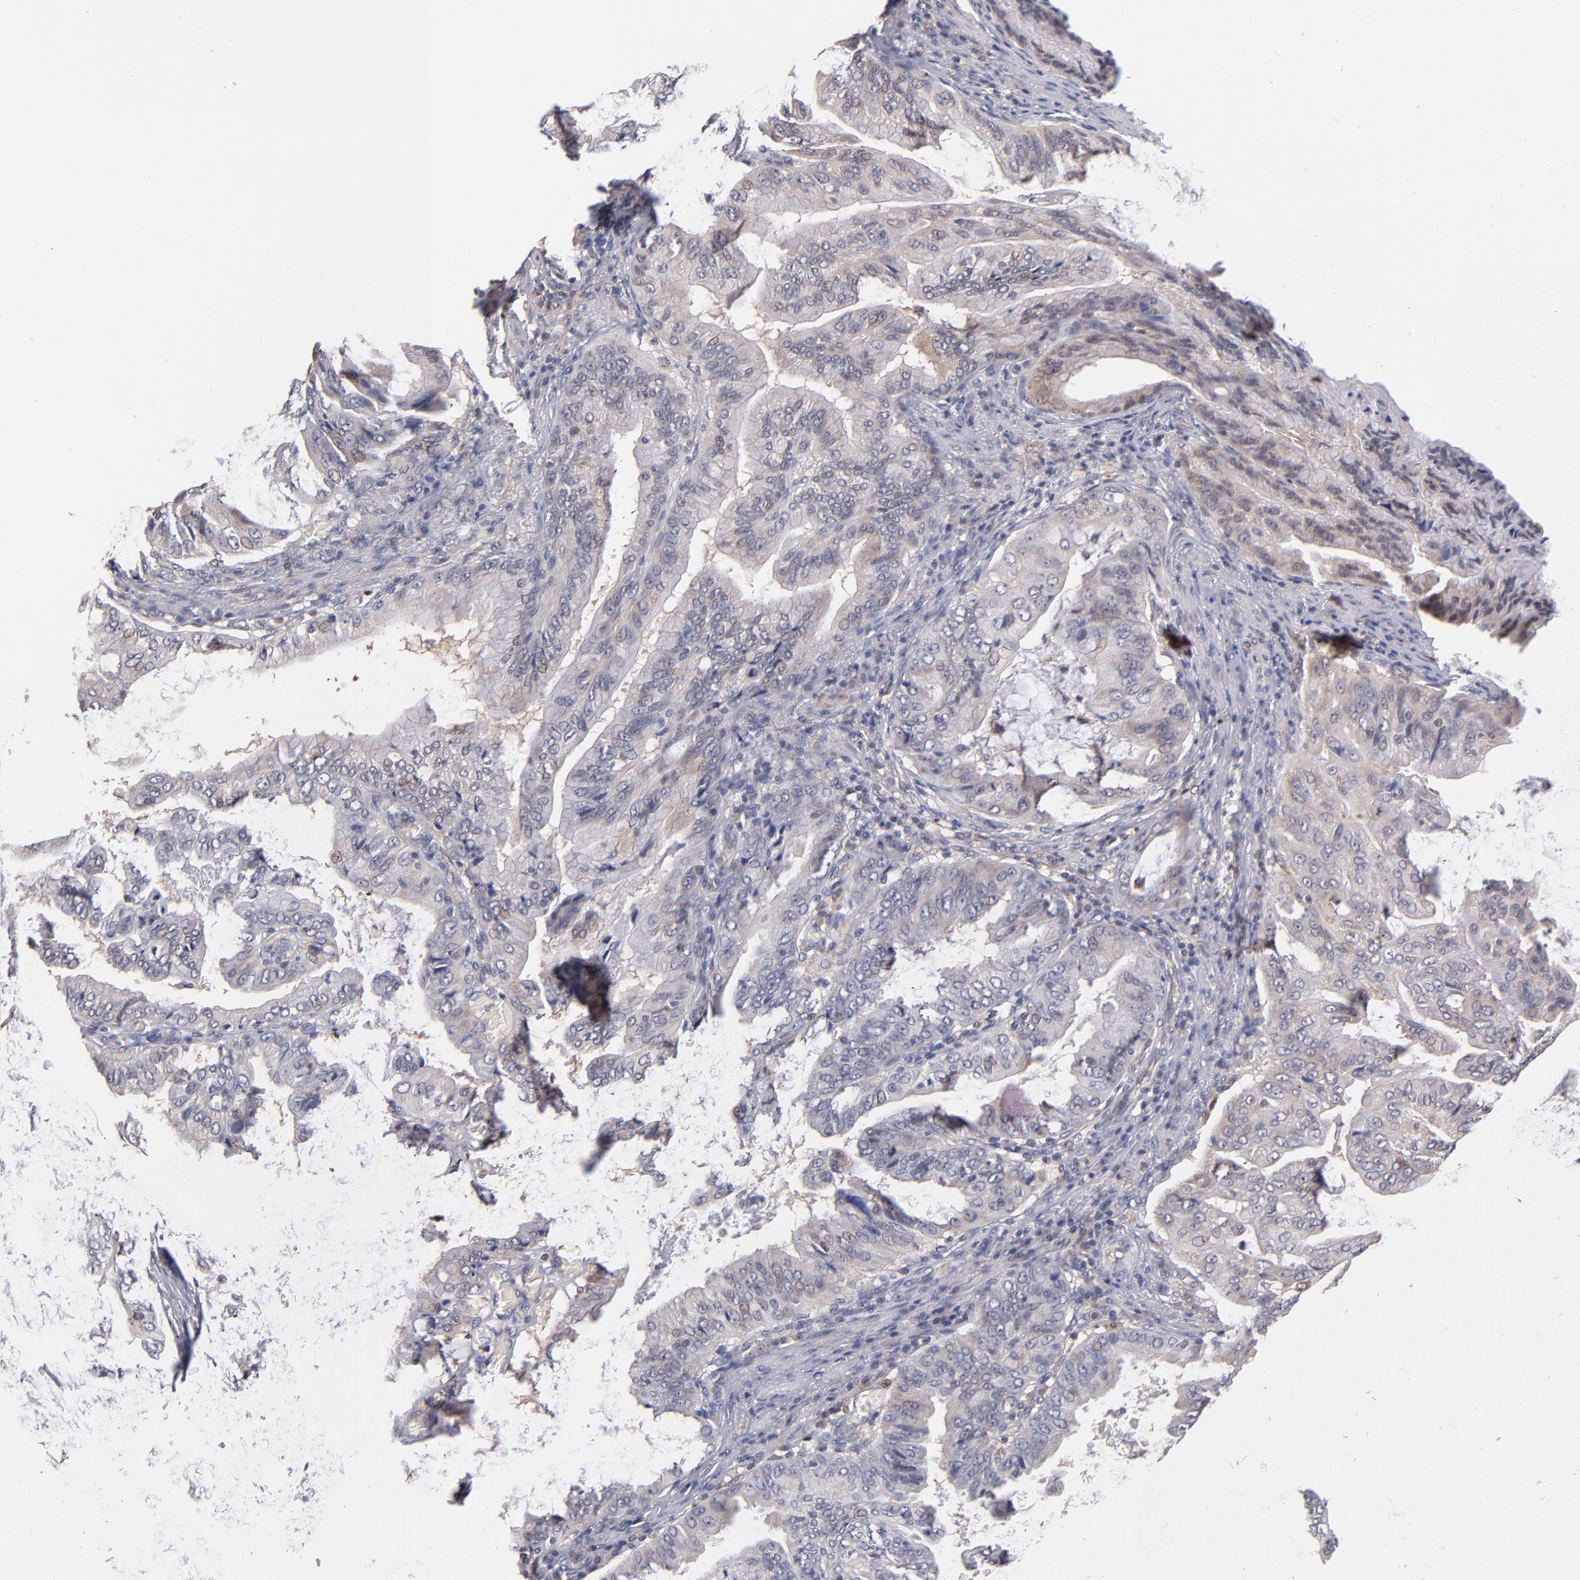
{"staining": {"intensity": "weak", "quantity": "25%-75%", "location": "cytoplasmic/membranous"}, "tissue": "stomach cancer", "cell_type": "Tumor cells", "image_type": "cancer", "snomed": [{"axis": "morphology", "description": "Adenocarcinoma, NOS"}, {"axis": "topography", "description": "Stomach, upper"}], "caption": "A histopathology image showing weak cytoplasmic/membranous expression in approximately 25%-75% of tumor cells in stomach cancer (adenocarcinoma), as visualized by brown immunohistochemical staining.", "gene": "GMFG", "patient": {"sex": "male", "age": 80}}